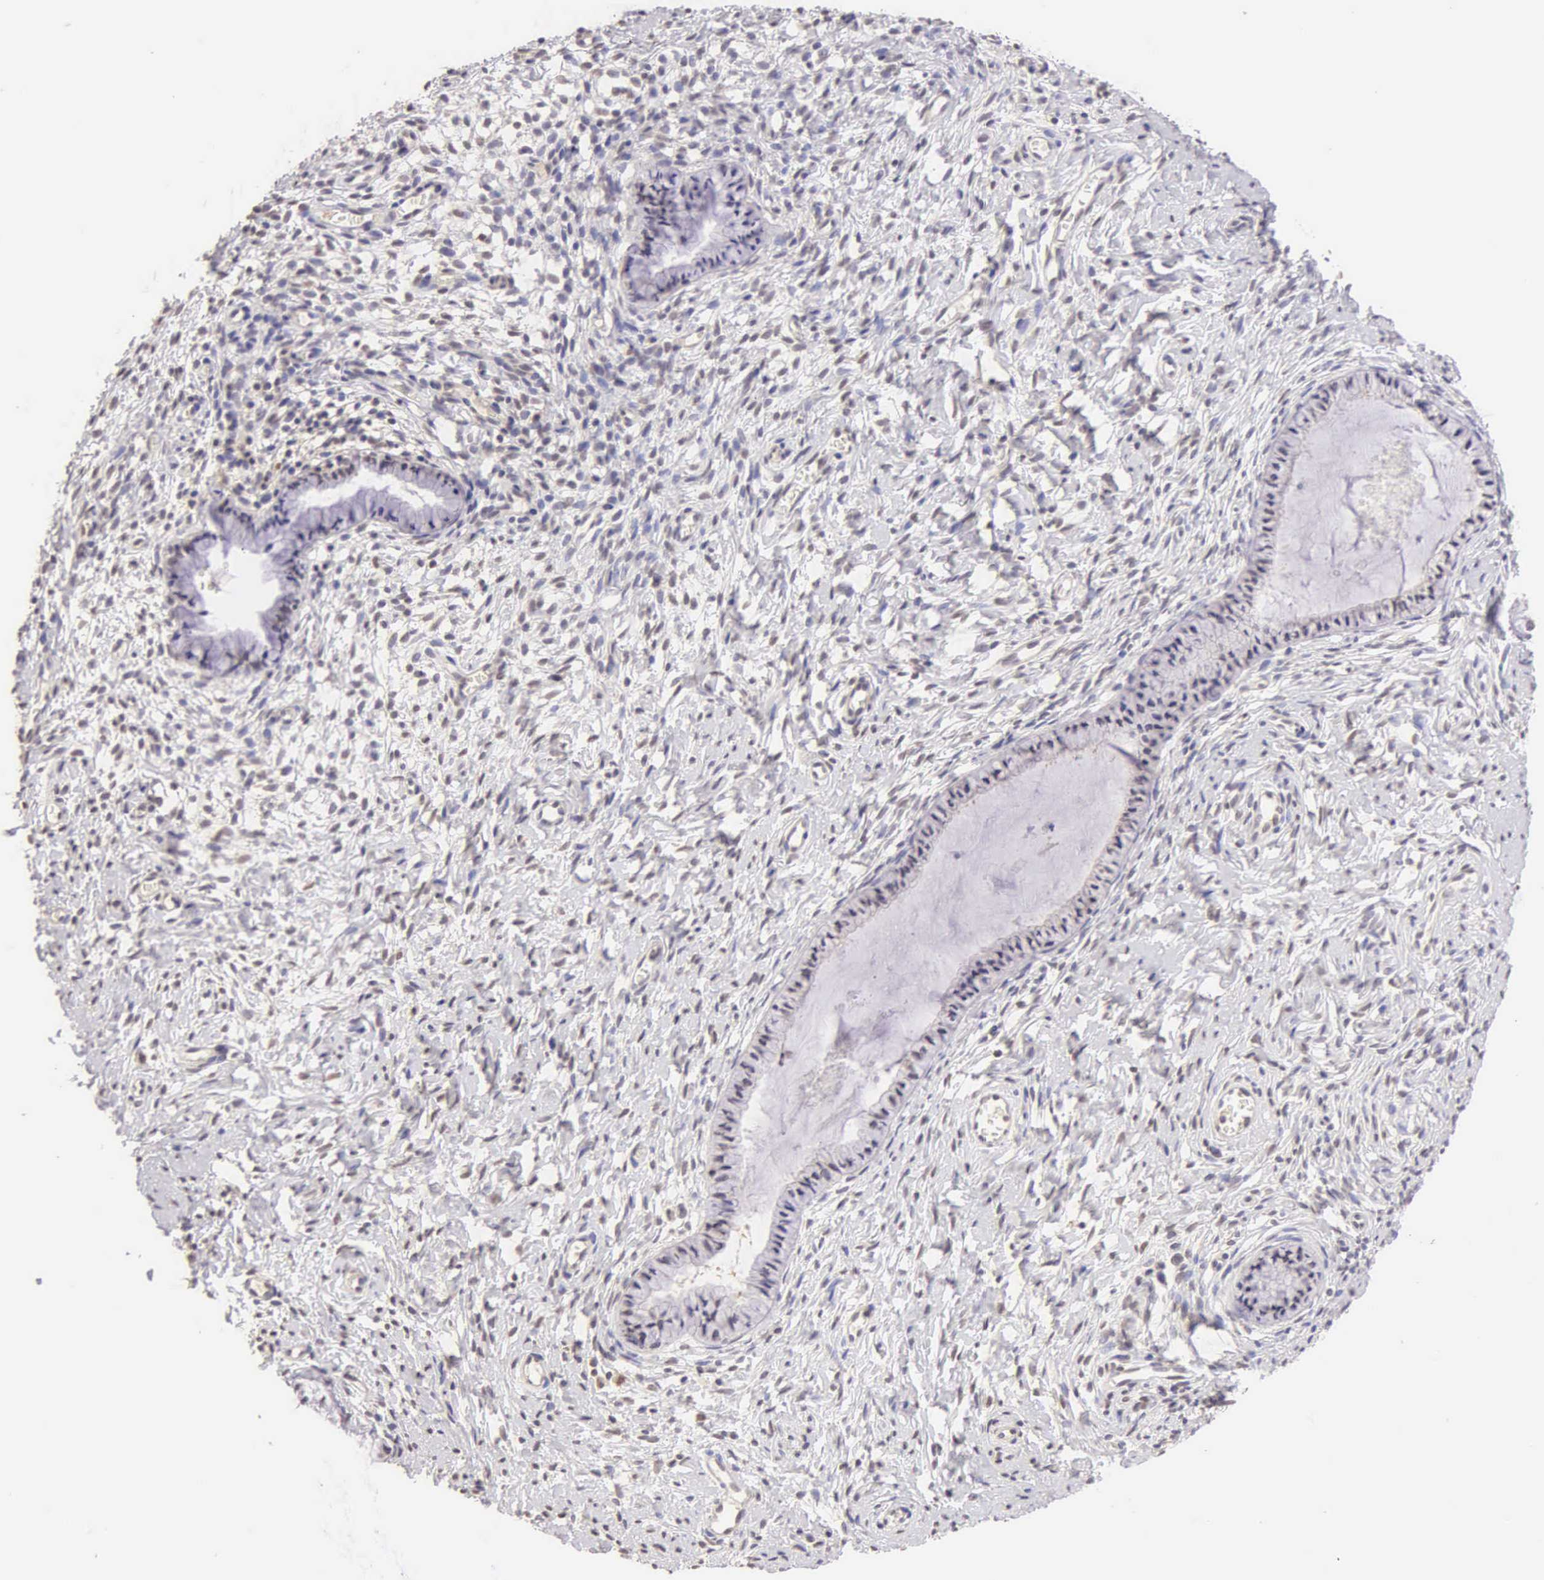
{"staining": {"intensity": "negative", "quantity": "none", "location": "none"}, "tissue": "cervix", "cell_type": "Glandular cells", "image_type": "normal", "snomed": [{"axis": "morphology", "description": "Normal tissue, NOS"}, {"axis": "topography", "description": "Cervix"}], "caption": "An immunohistochemistry micrograph of benign cervix is shown. There is no staining in glandular cells of cervix.", "gene": "MKI67", "patient": {"sex": "female", "age": 70}}